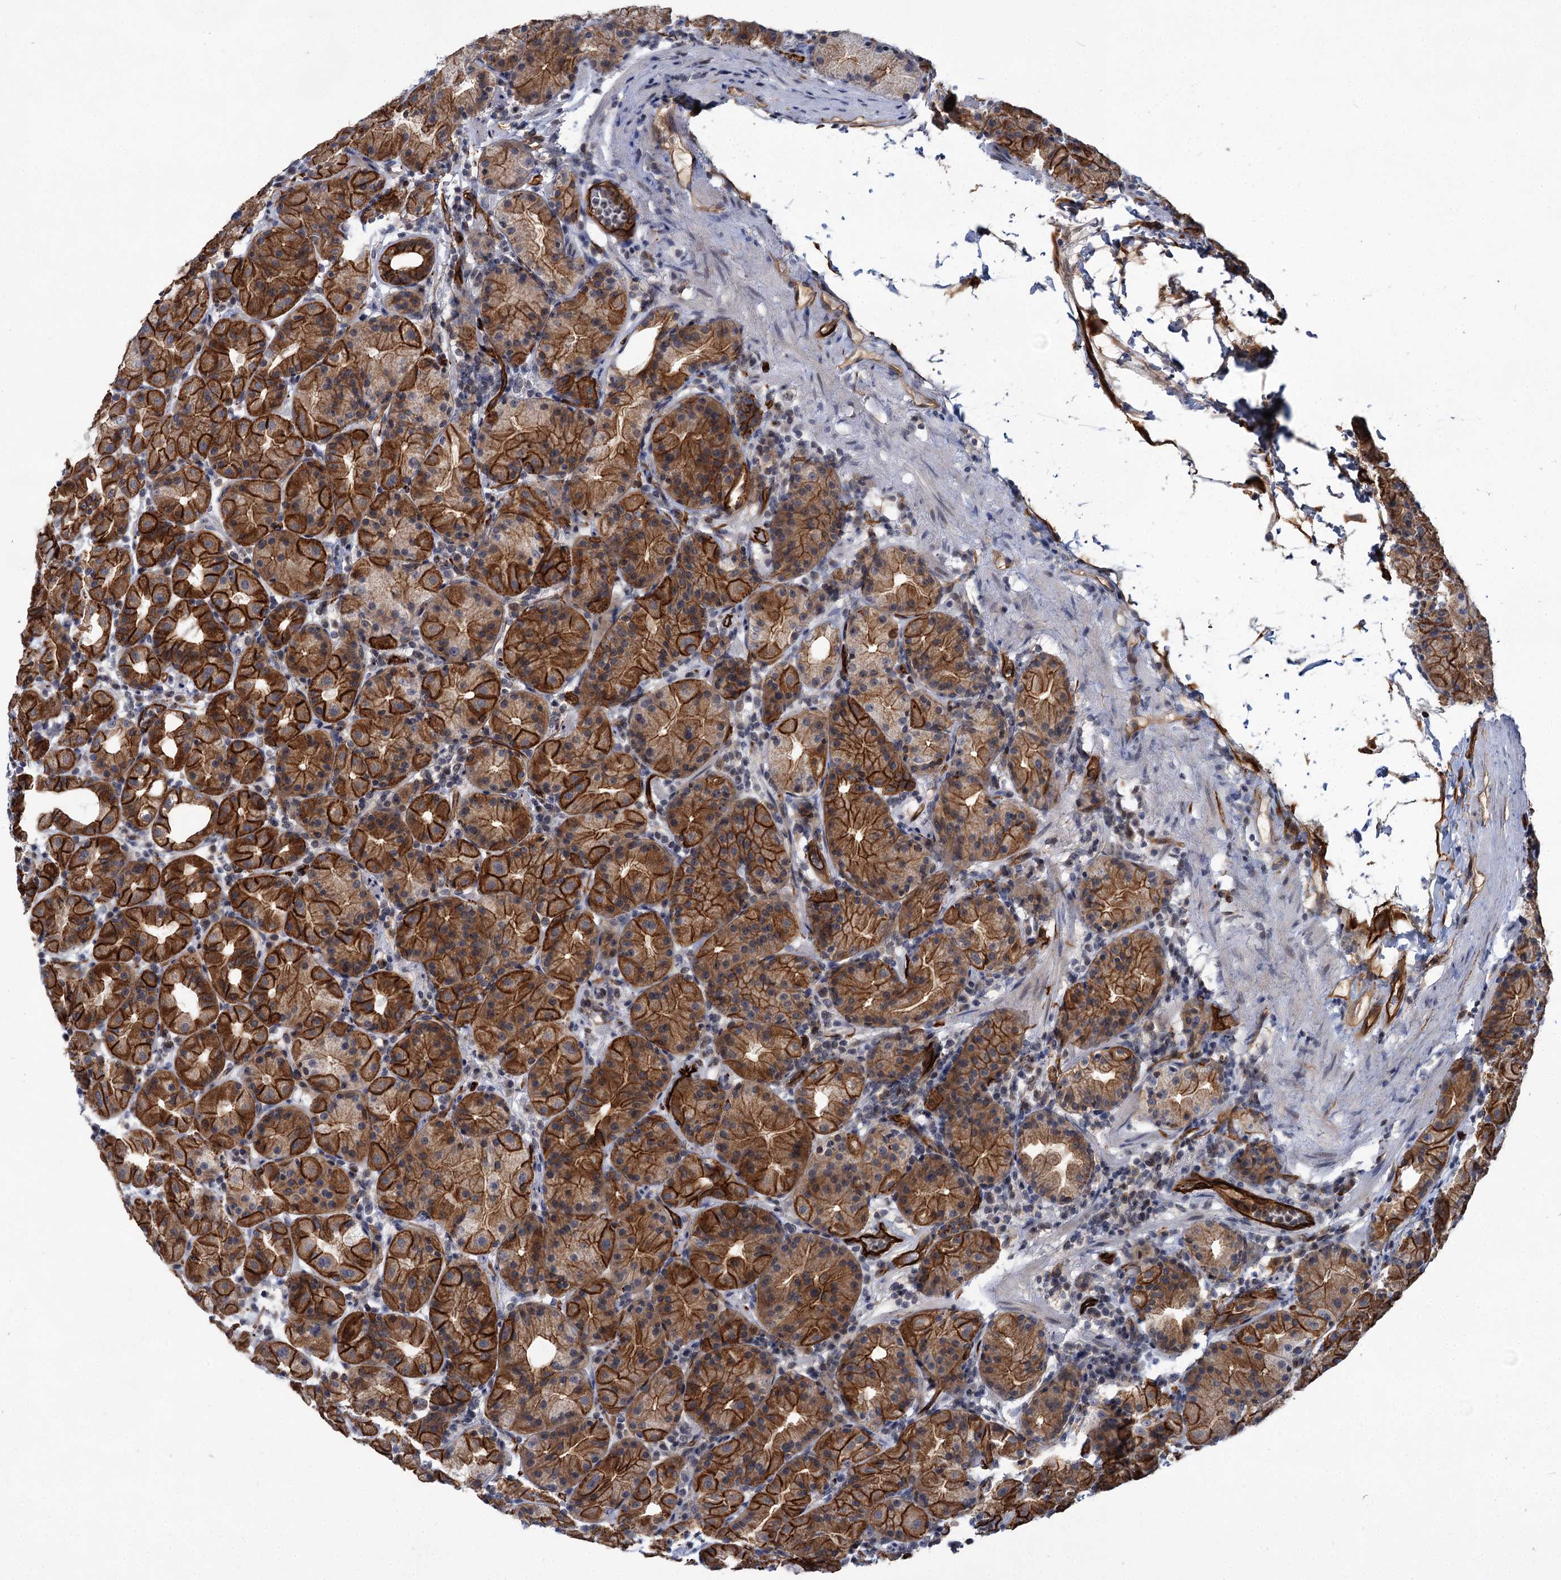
{"staining": {"intensity": "strong", "quantity": ">75%", "location": "cytoplasmic/membranous"}, "tissue": "stomach", "cell_type": "Glandular cells", "image_type": "normal", "snomed": [{"axis": "morphology", "description": "Normal tissue, NOS"}, {"axis": "topography", "description": "Stomach"}], "caption": "About >75% of glandular cells in normal human stomach display strong cytoplasmic/membranous protein staining as visualized by brown immunohistochemical staining.", "gene": "ABLIM1", "patient": {"sex": "female", "age": 79}}